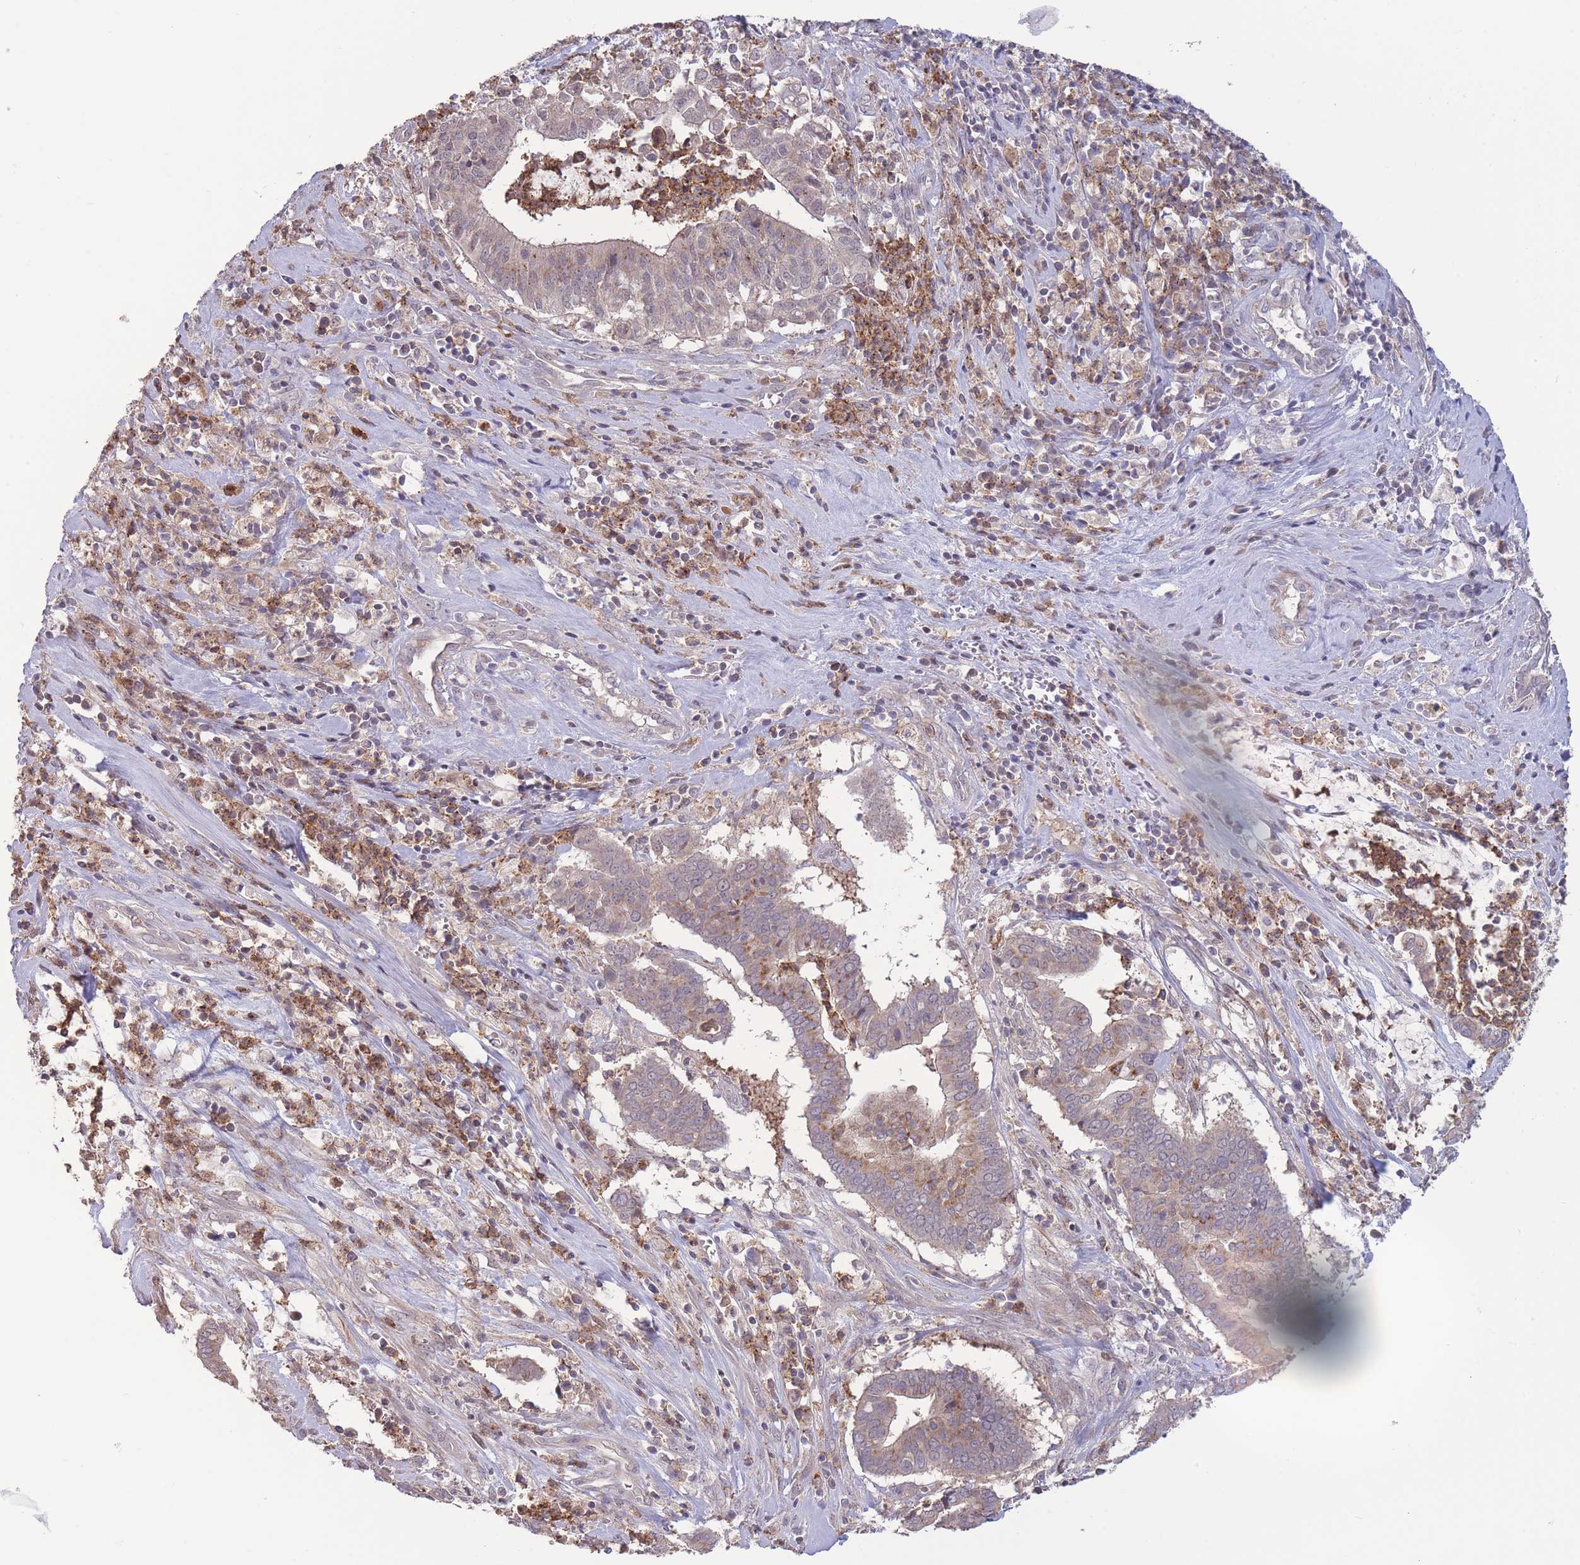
{"staining": {"intensity": "weak", "quantity": "25%-75%", "location": "cytoplasmic/membranous"}, "tissue": "cervical cancer", "cell_type": "Tumor cells", "image_type": "cancer", "snomed": [{"axis": "morphology", "description": "Adenocarcinoma, NOS"}, {"axis": "topography", "description": "Cervix"}], "caption": "Human adenocarcinoma (cervical) stained with a protein marker reveals weak staining in tumor cells.", "gene": "ZNF304", "patient": {"sex": "female", "age": 44}}